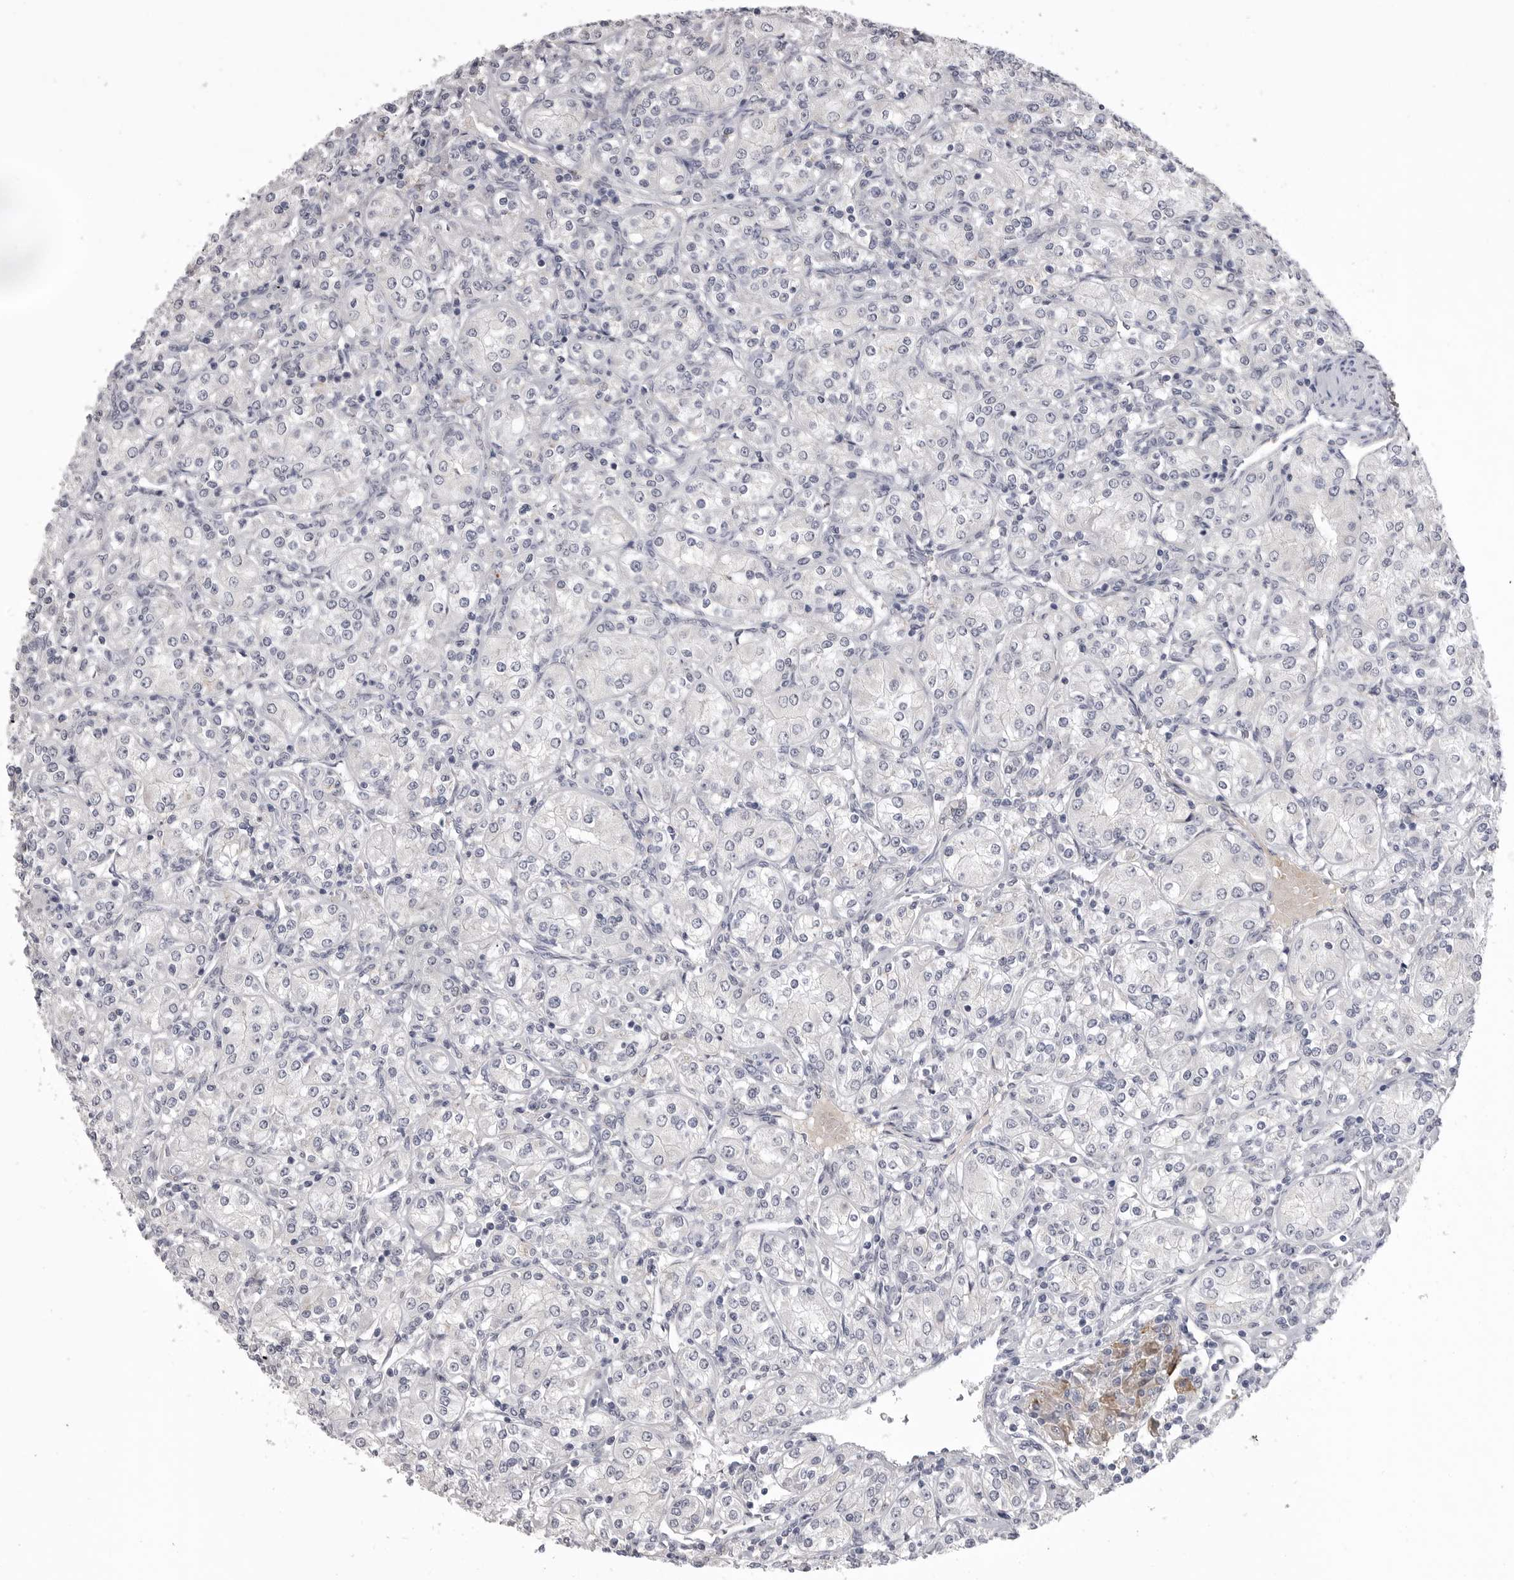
{"staining": {"intensity": "negative", "quantity": "none", "location": "none"}, "tissue": "renal cancer", "cell_type": "Tumor cells", "image_type": "cancer", "snomed": [{"axis": "morphology", "description": "Adenocarcinoma, NOS"}, {"axis": "topography", "description": "Kidney"}], "caption": "DAB (3,3'-diaminobenzidine) immunohistochemical staining of human renal cancer (adenocarcinoma) demonstrates no significant positivity in tumor cells.", "gene": "SERPING1", "patient": {"sex": "male", "age": 77}}